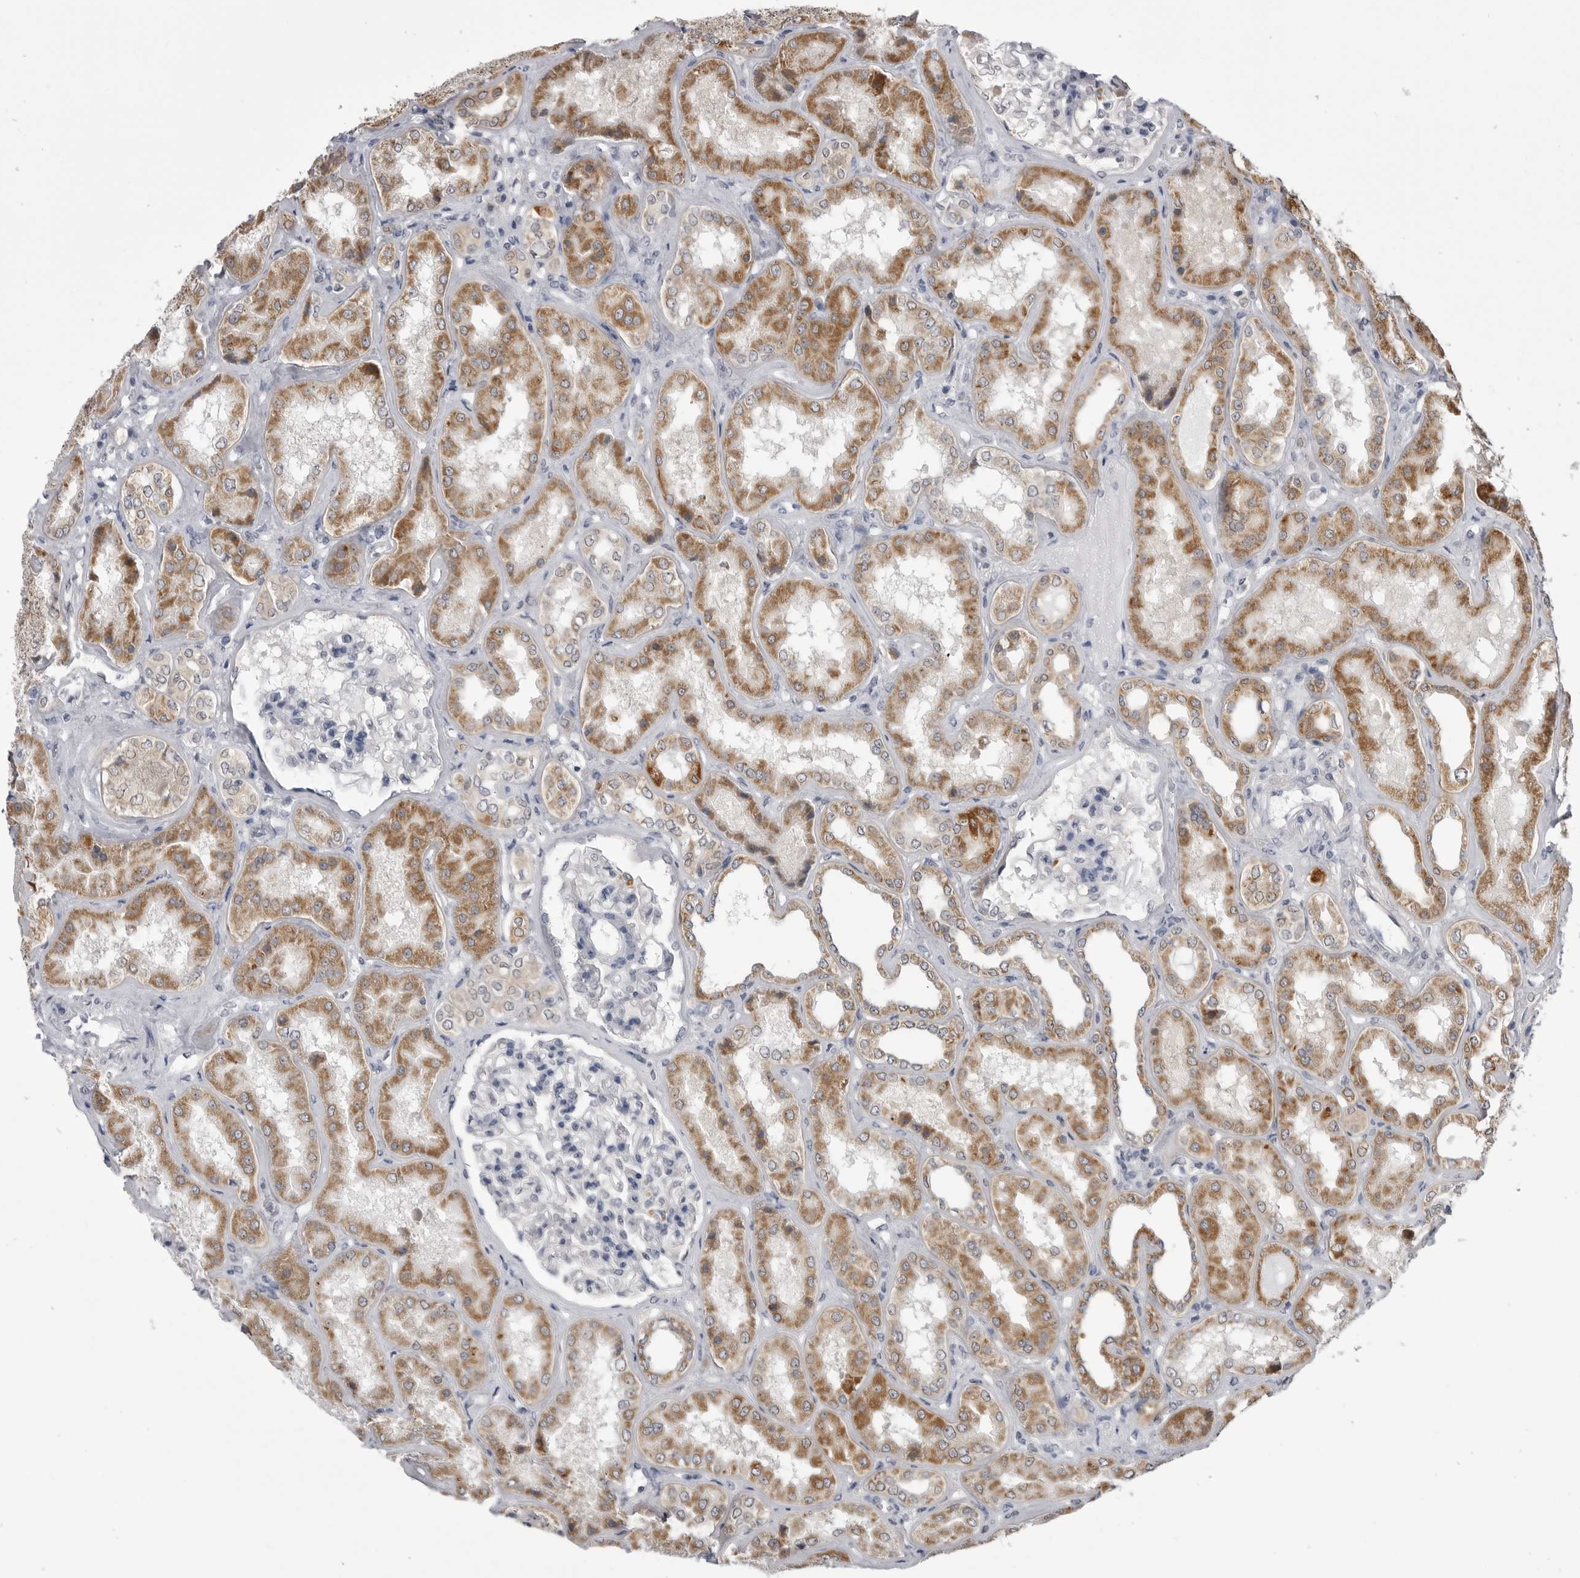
{"staining": {"intensity": "negative", "quantity": "none", "location": "none"}, "tissue": "kidney", "cell_type": "Cells in glomeruli", "image_type": "normal", "snomed": [{"axis": "morphology", "description": "Normal tissue, NOS"}, {"axis": "topography", "description": "Kidney"}], "caption": "This is a histopathology image of immunohistochemistry (IHC) staining of benign kidney, which shows no expression in cells in glomeruli.", "gene": "FH", "patient": {"sex": "female", "age": 56}}